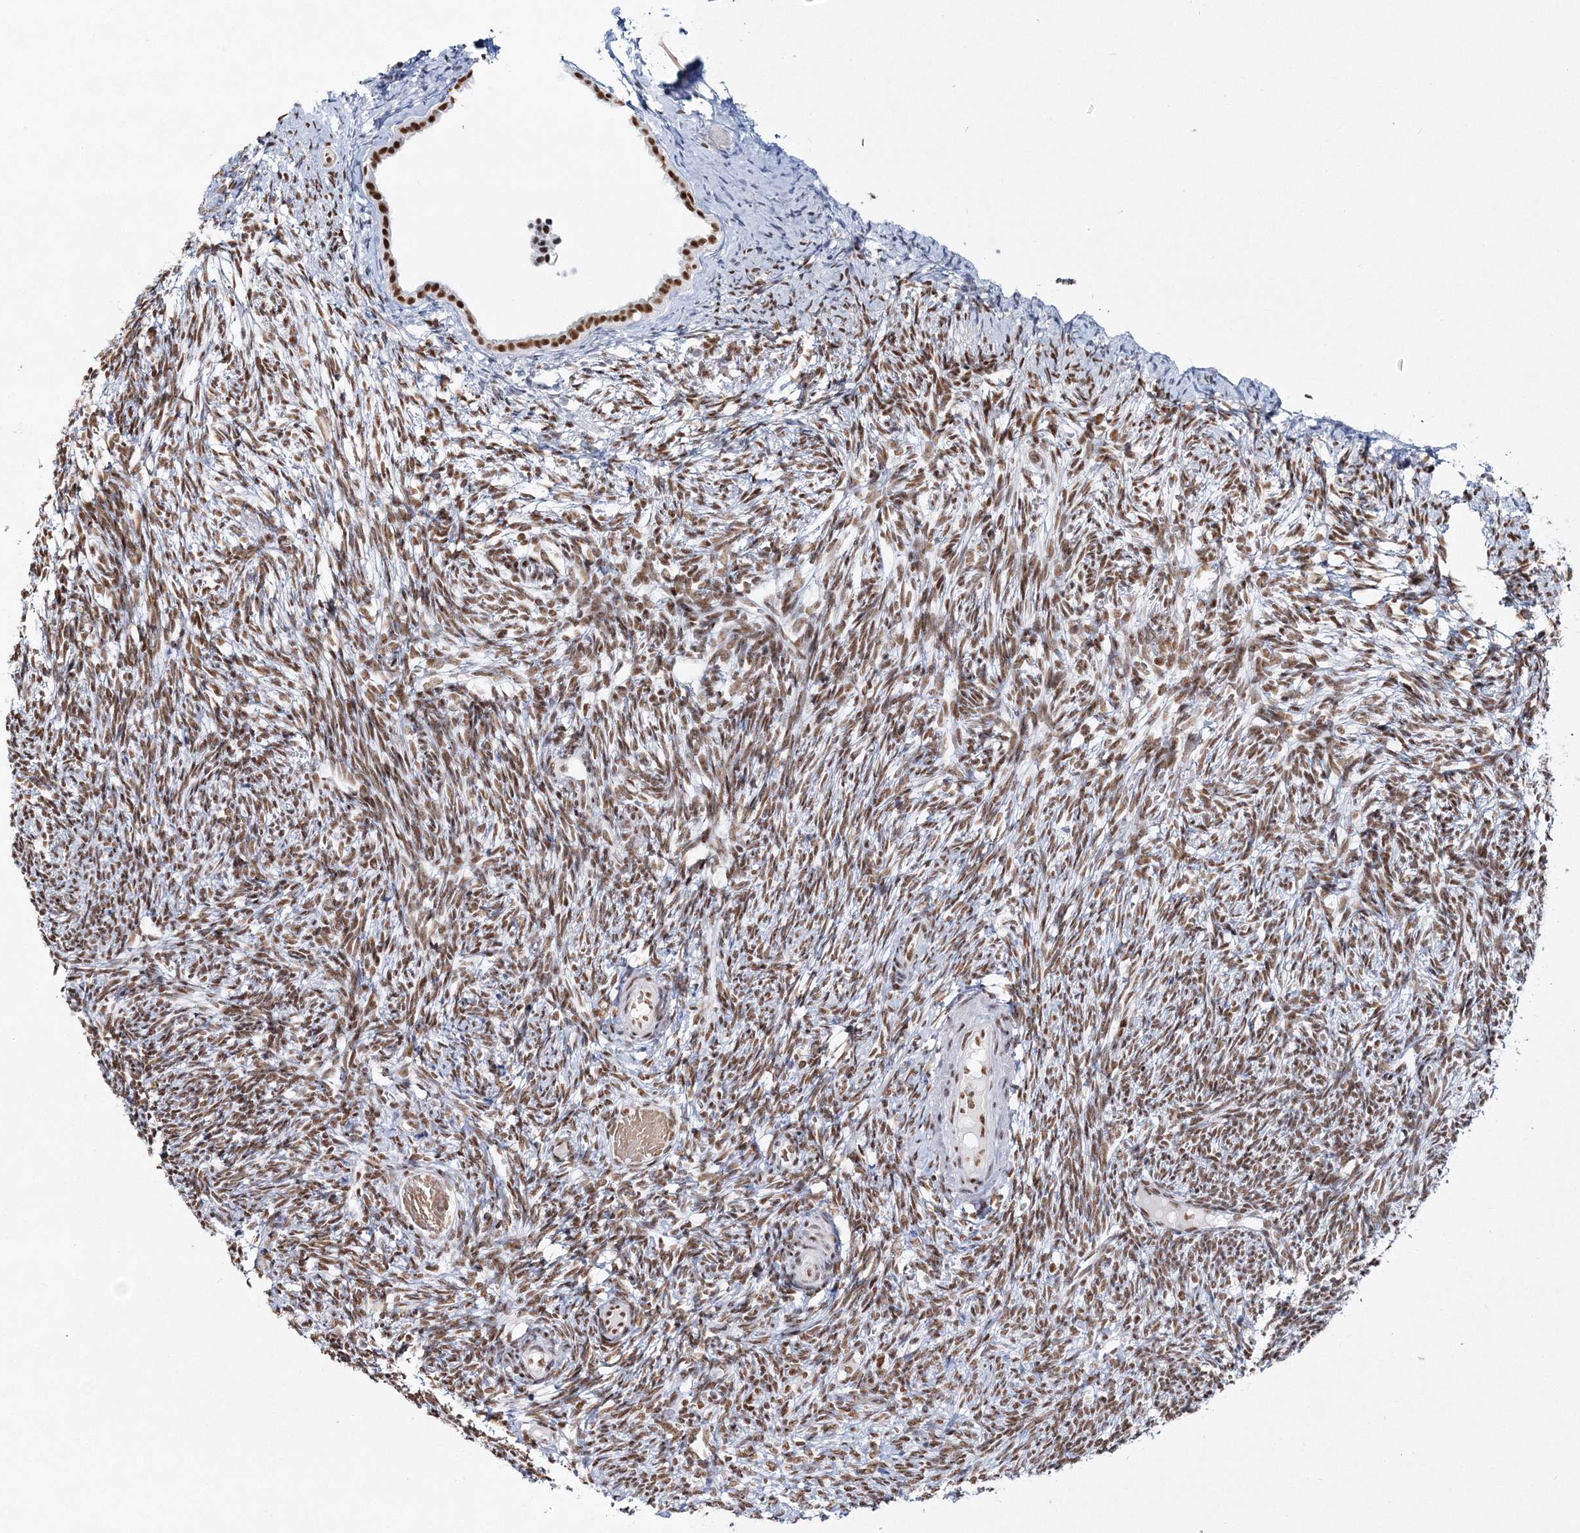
{"staining": {"intensity": "moderate", "quantity": ">75%", "location": "nuclear"}, "tissue": "ovary", "cell_type": "Ovarian stroma cells", "image_type": "normal", "snomed": [{"axis": "morphology", "description": "Normal tissue, NOS"}, {"axis": "topography", "description": "Ovary"}], "caption": "Approximately >75% of ovarian stroma cells in normal human ovary exhibit moderate nuclear protein expression as visualized by brown immunohistochemical staining.", "gene": "ENSG00000290315", "patient": {"sex": "female", "age": 41}}